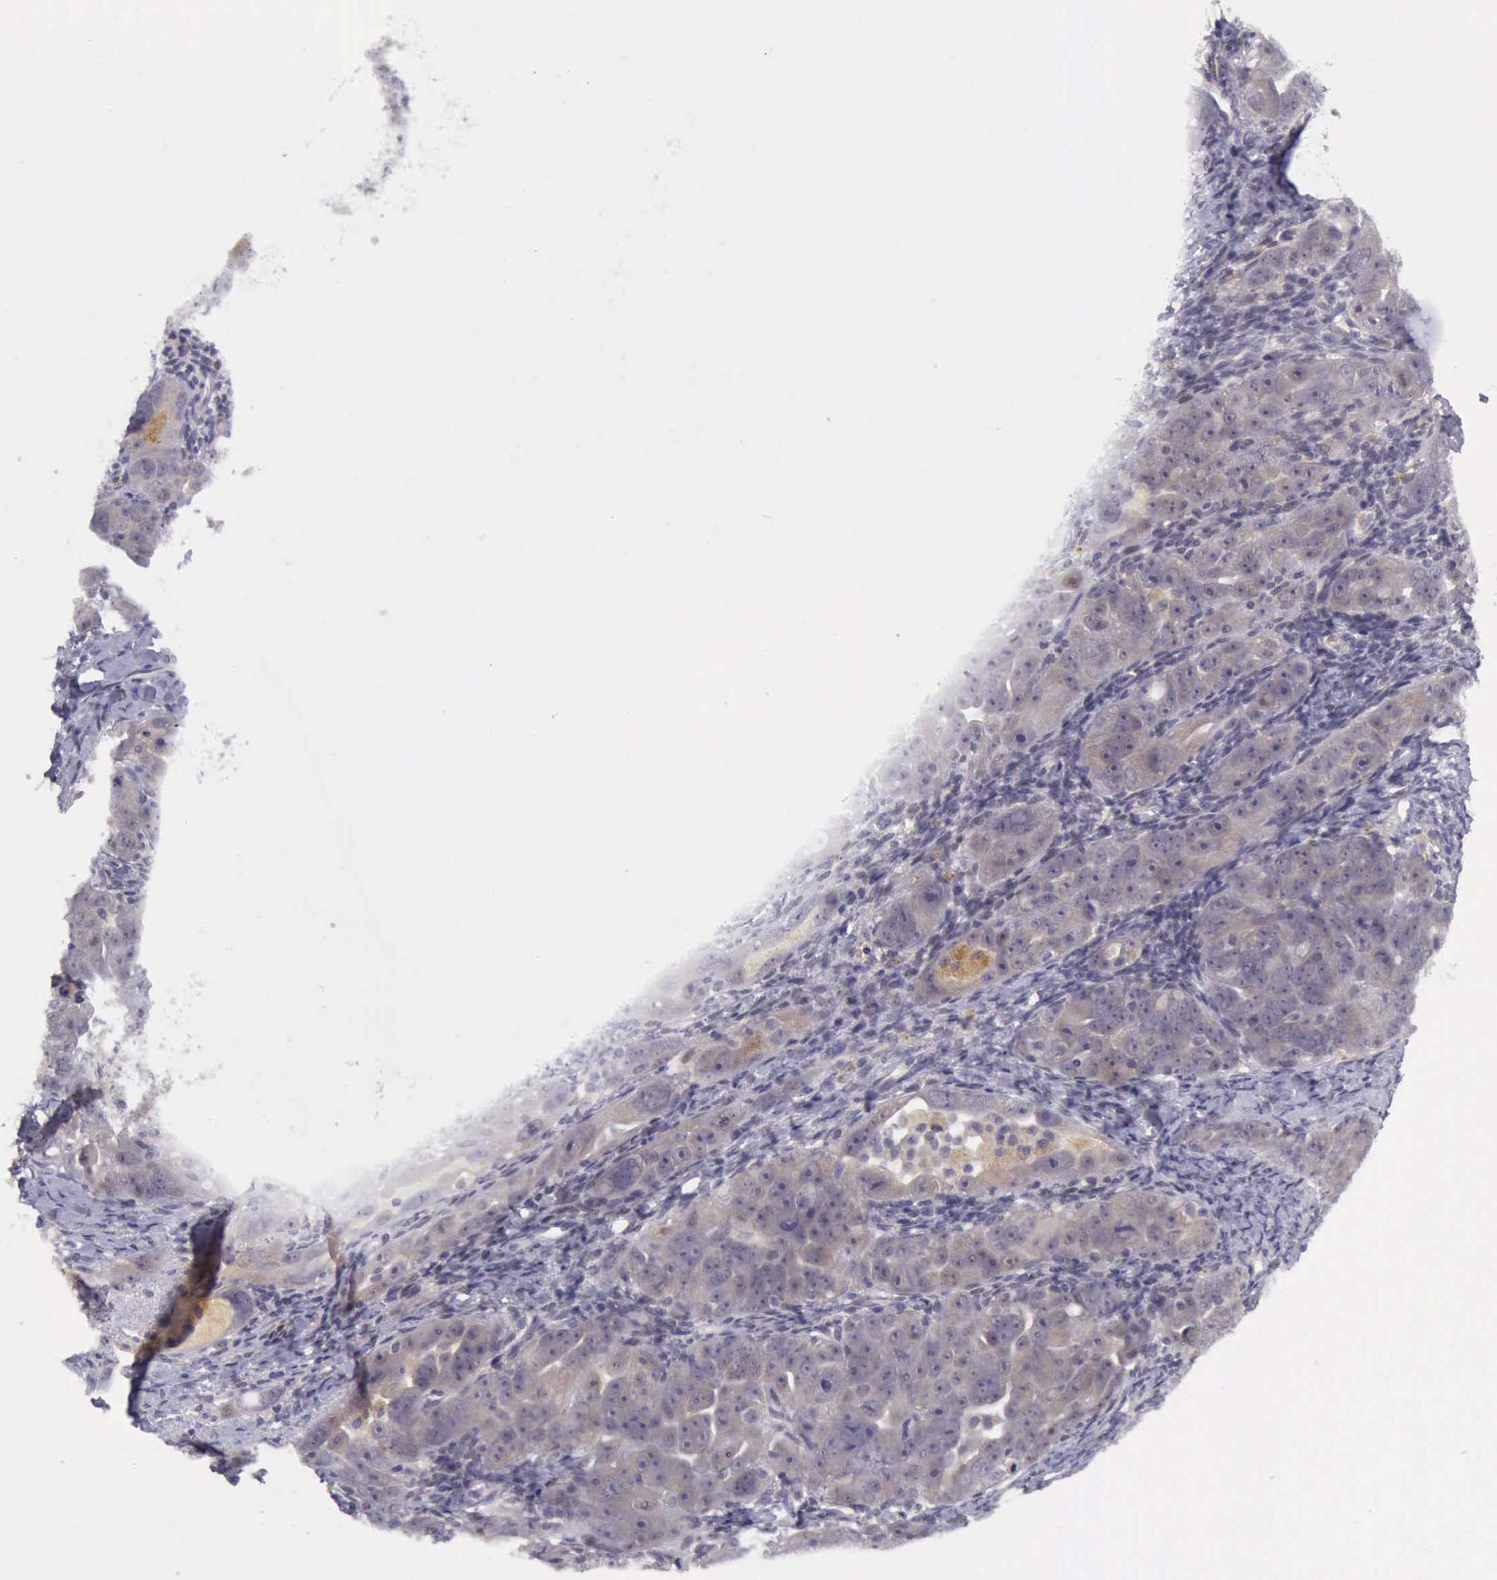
{"staining": {"intensity": "weak", "quantity": ">75%", "location": "cytoplasmic/membranous"}, "tissue": "ovarian cancer", "cell_type": "Tumor cells", "image_type": "cancer", "snomed": [{"axis": "morphology", "description": "Cystadenocarcinoma, serous, NOS"}, {"axis": "topography", "description": "Ovary"}], "caption": "Tumor cells reveal low levels of weak cytoplasmic/membranous staining in approximately >75% of cells in ovarian serous cystadenocarcinoma.", "gene": "ARNT2", "patient": {"sex": "female", "age": 66}}